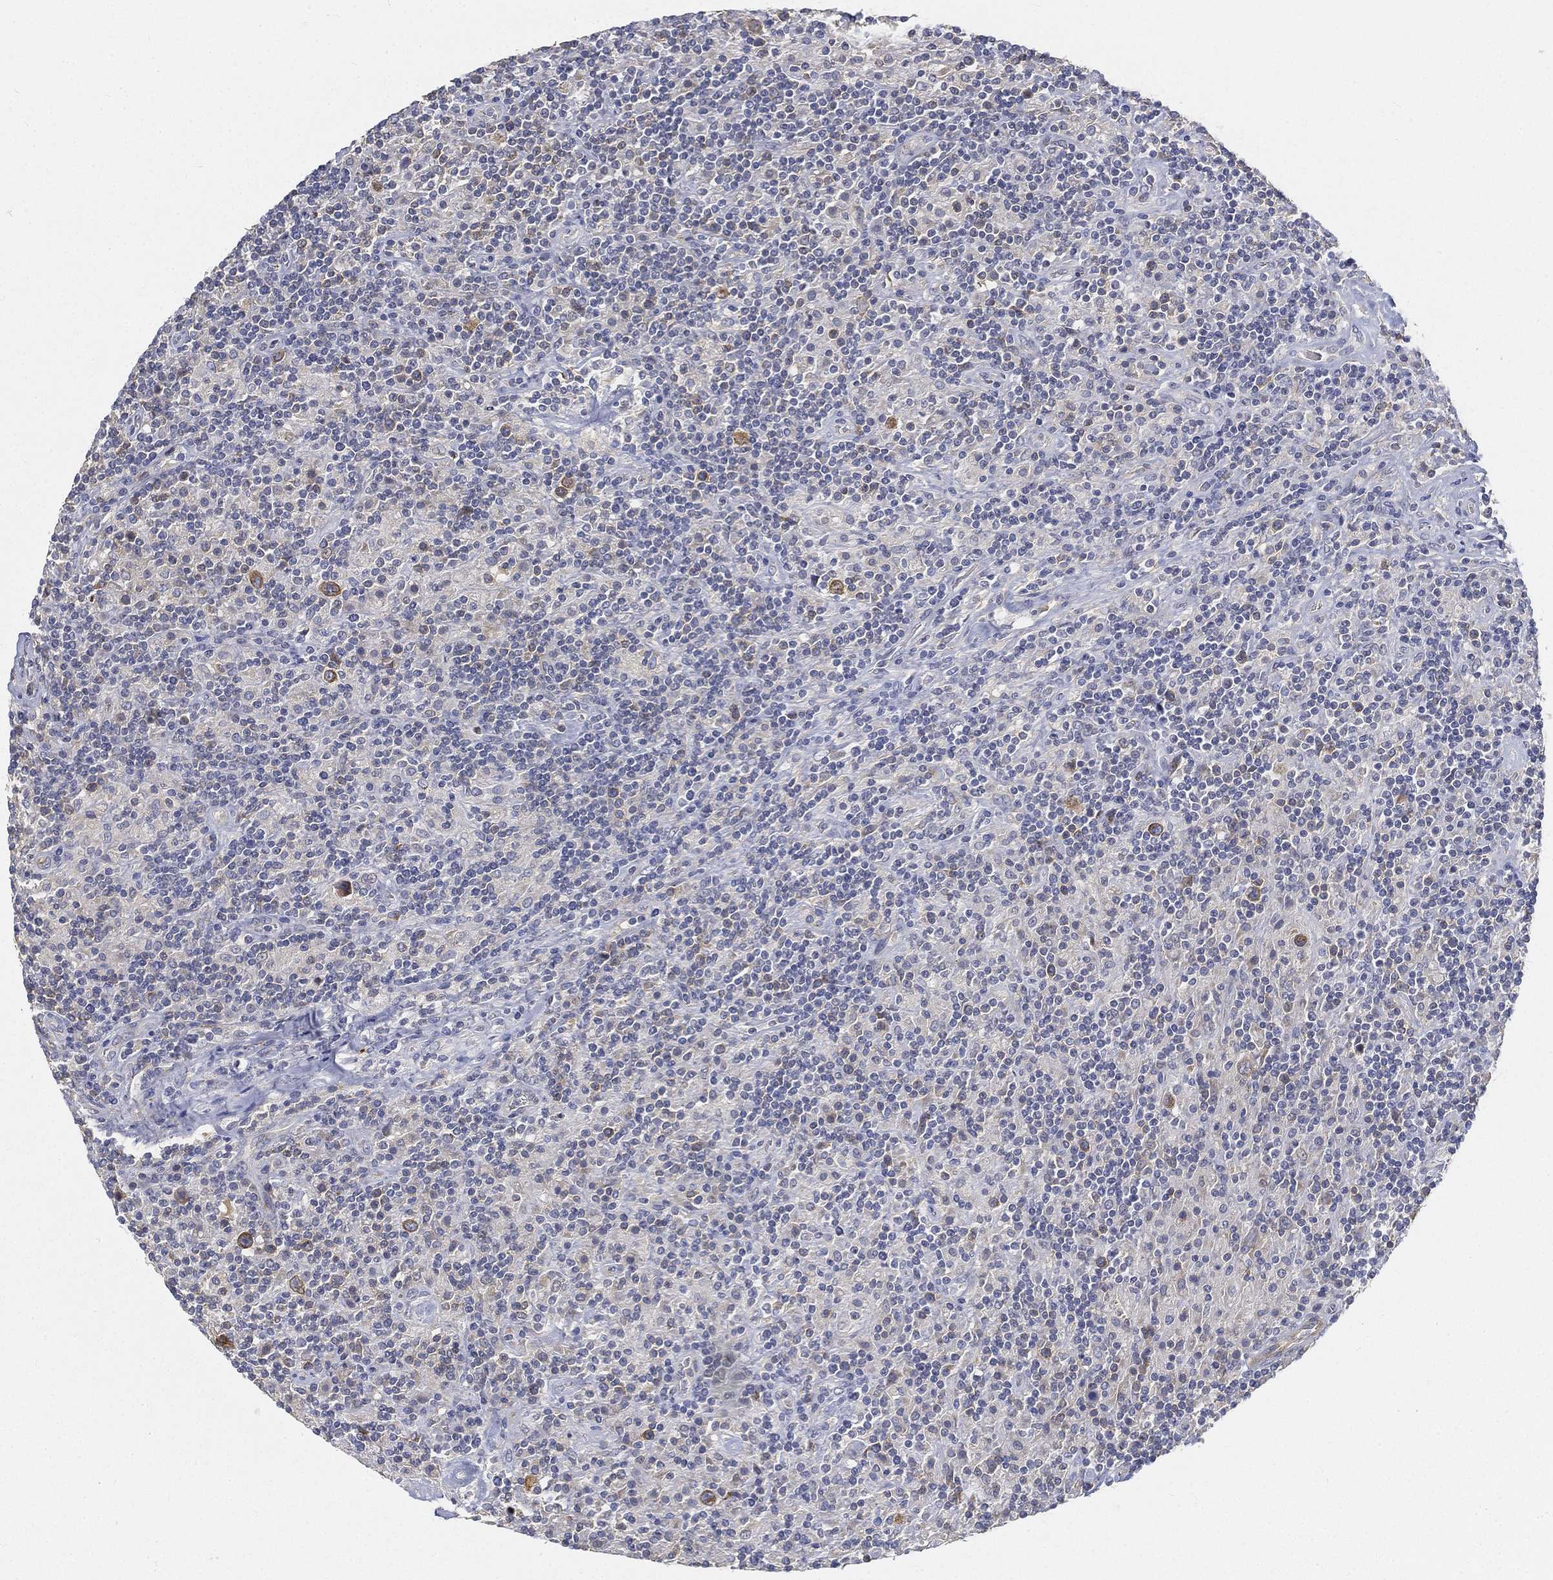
{"staining": {"intensity": "strong", "quantity": ">75%", "location": "cytoplasmic/membranous"}, "tissue": "lymphoma", "cell_type": "Tumor cells", "image_type": "cancer", "snomed": [{"axis": "morphology", "description": "Hodgkin's disease, NOS"}, {"axis": "topography", "description": "Lymph node"}], "caption": "Immunohistochemical staining of lymphoma demonstrates high levels of strong cytoplasmic/membranous positivity in approximately >75% of tumor cells.", "gene": "TMEM25", "patient": {"sex": "male", "age": 70}}